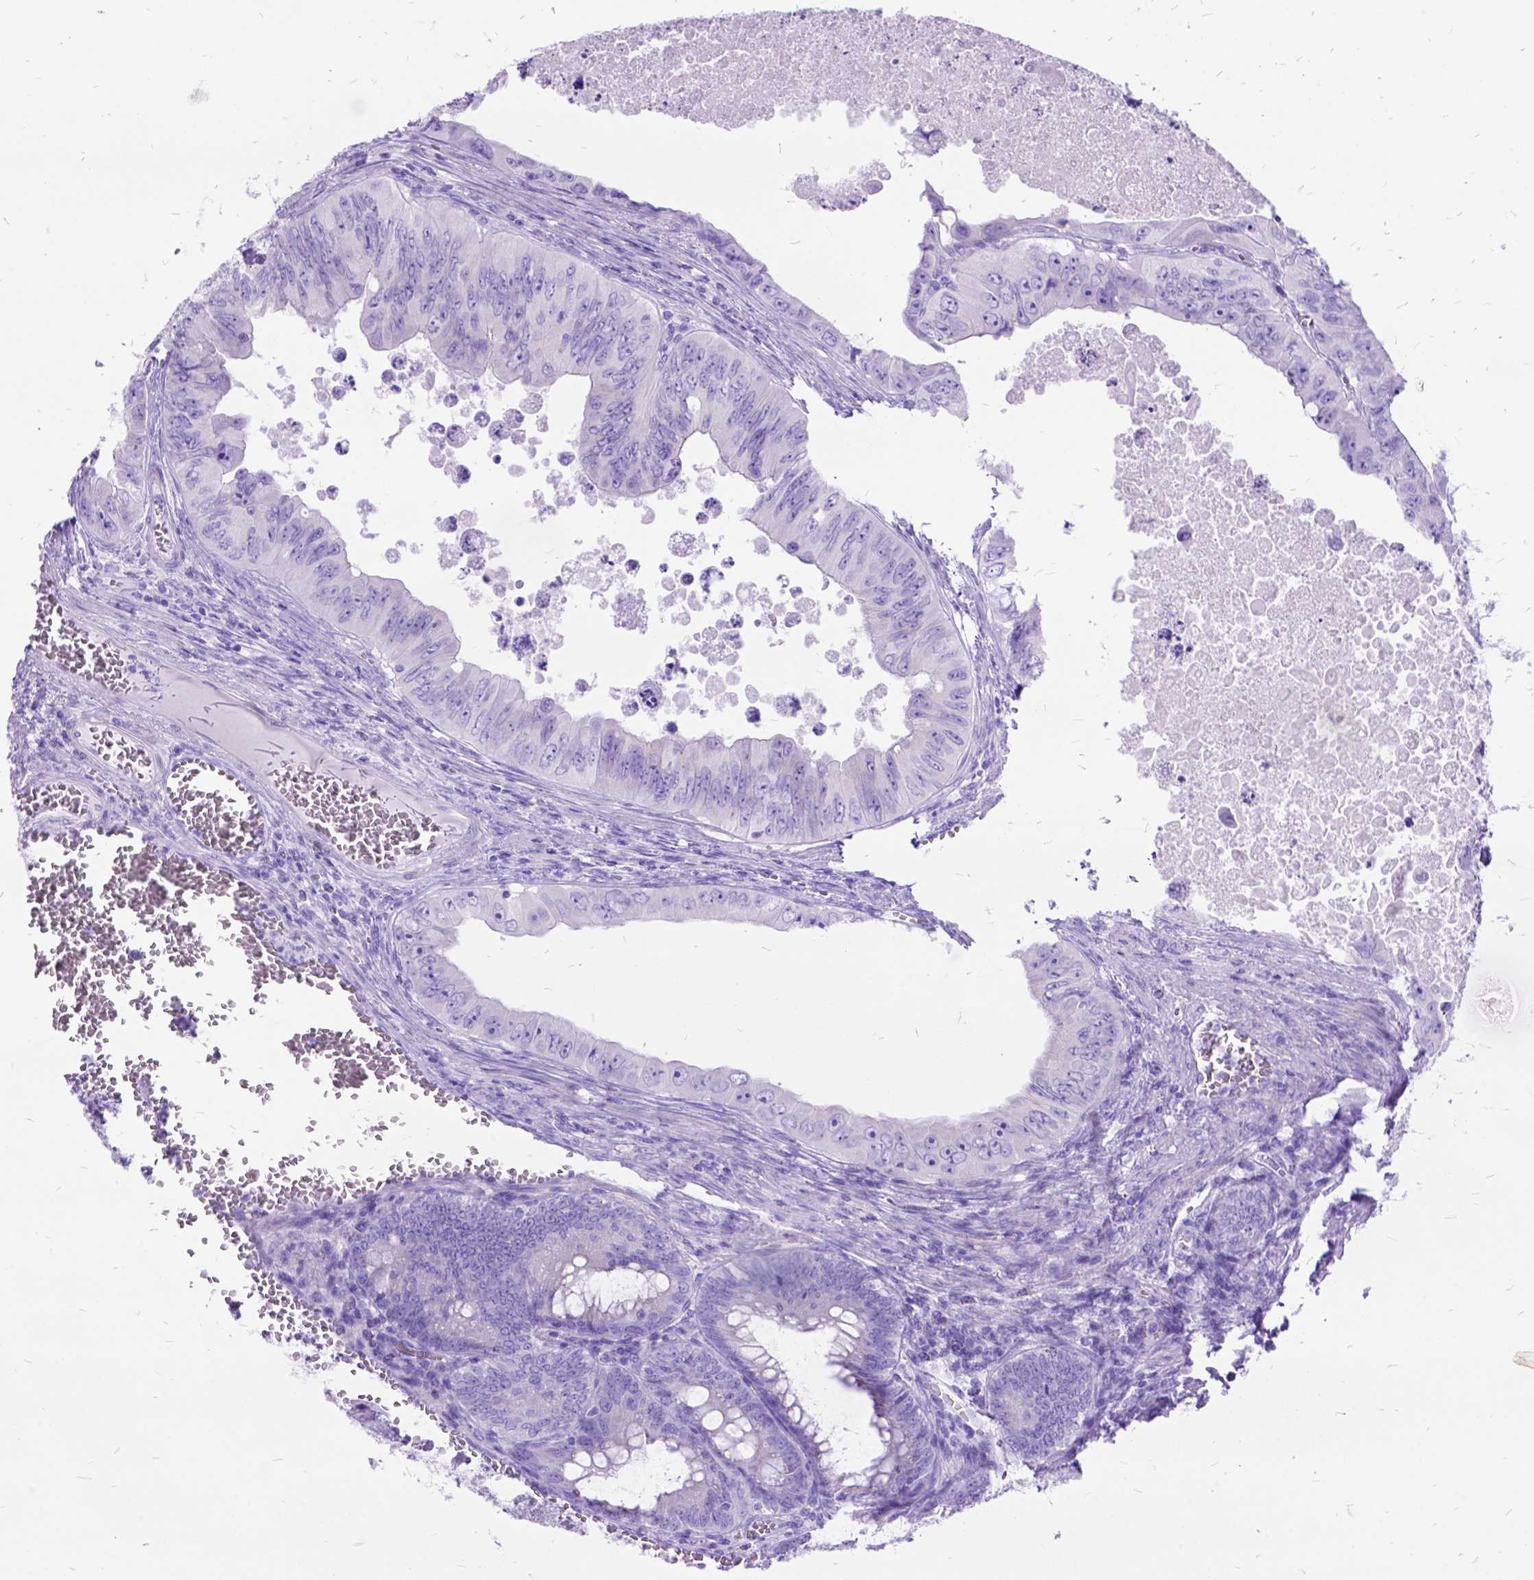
{"staining": {"intensity": "negative", "quantity": "none", "location": "none"}, "tissue": "colorectal cancer", "cell_type": "Tumor cells", "image_type": "cancer", "snomed": [{"axis": "morphology", "description": "Adenocarcinoma, NOS"}, {"axis": "topography", "description": "Colon"}], "caption": "This is an immunohistochemistry image of human colorectal adenocarcinoma. There is no expression in tumor cells.", "gene": "DNAH2", "patient": {"sex": "female", "age": 84}}